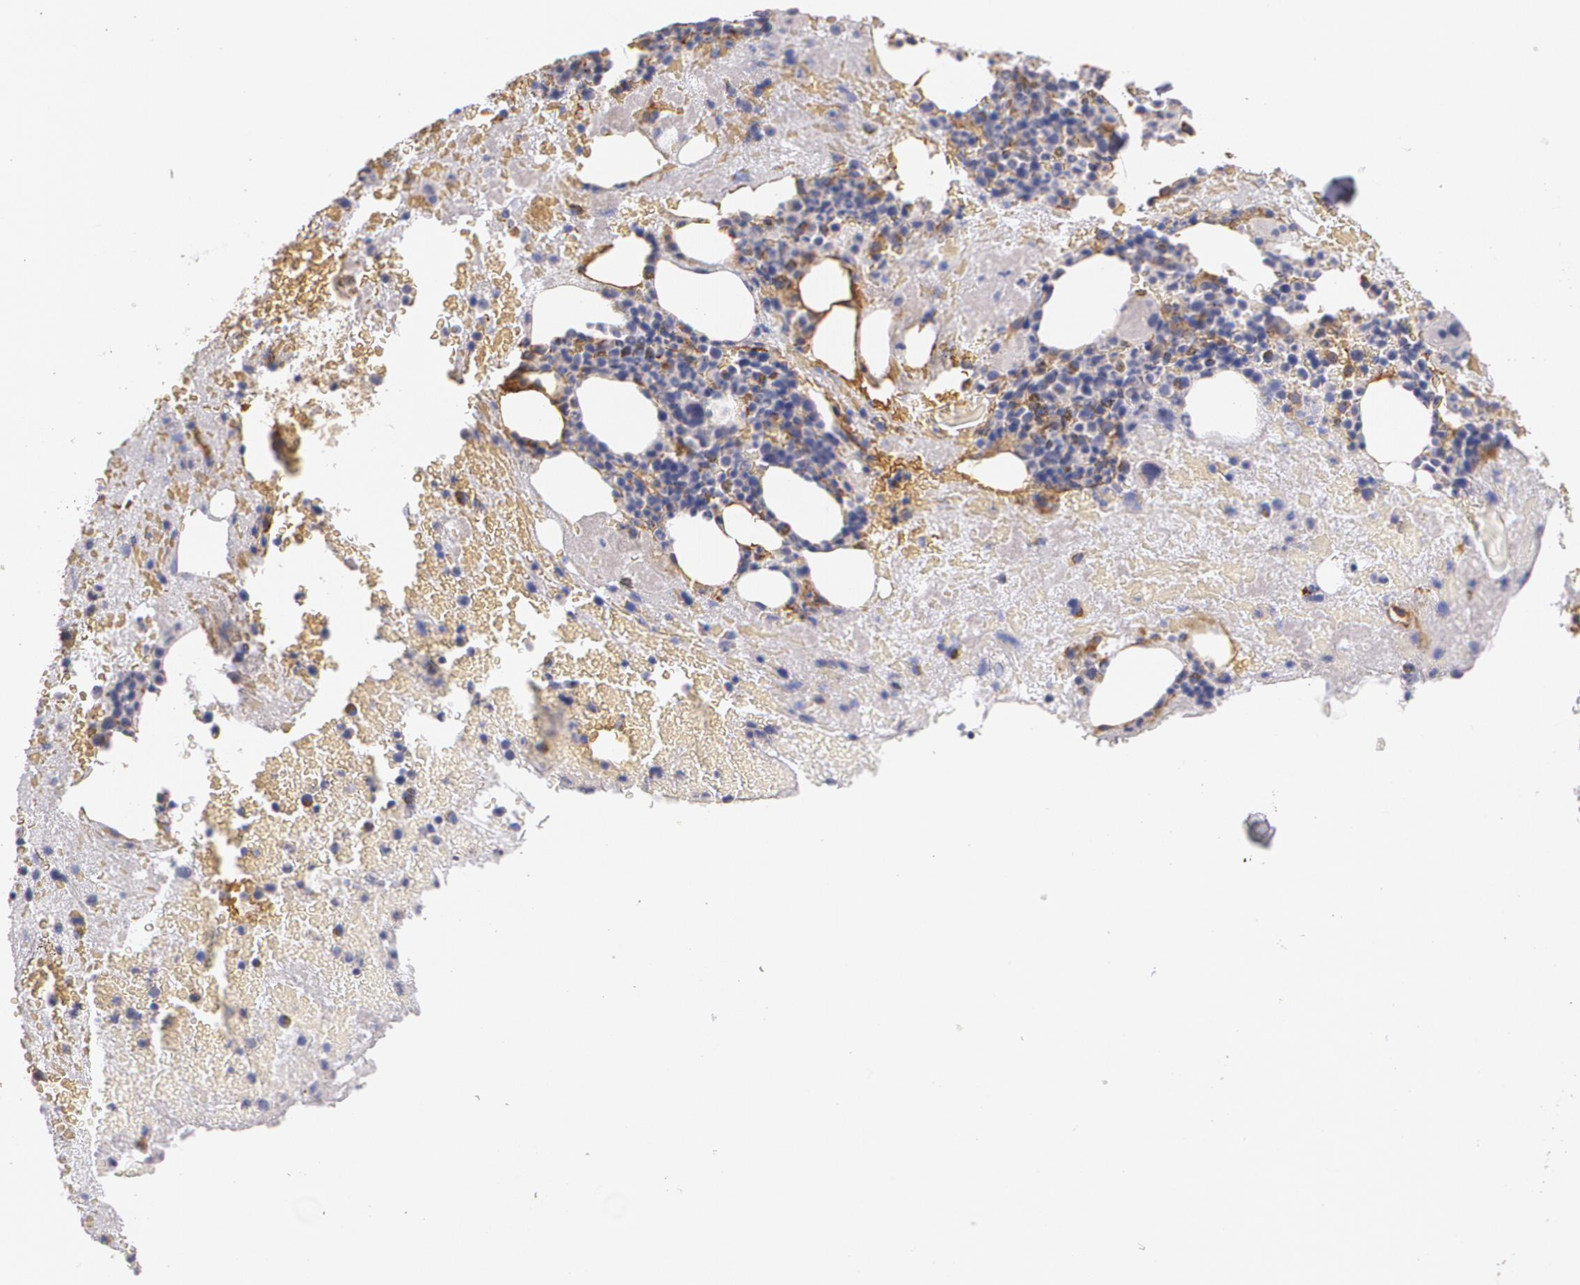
{"staining": {"intensity": "weak", "quantity": "25%-75%", "location": "cytoplasmic/membranous"}, "tissue": "bone marrow", "cell_type": "Hematopoietic cells", "image_type": "normal", "snomed": [{"axis": "morphology", "description": "Normal tissue, NOS"}, {"axis": "topography", "description": "Bone marrow"}], "caption": "Weak cytoplasmic/membranous expression for a protein is present in approximately 25%-75% of hematopoietic cells of benign bone marrow using IHC.", "gene": "TJP1", "patient": {"sex": "male", "age": 76}}